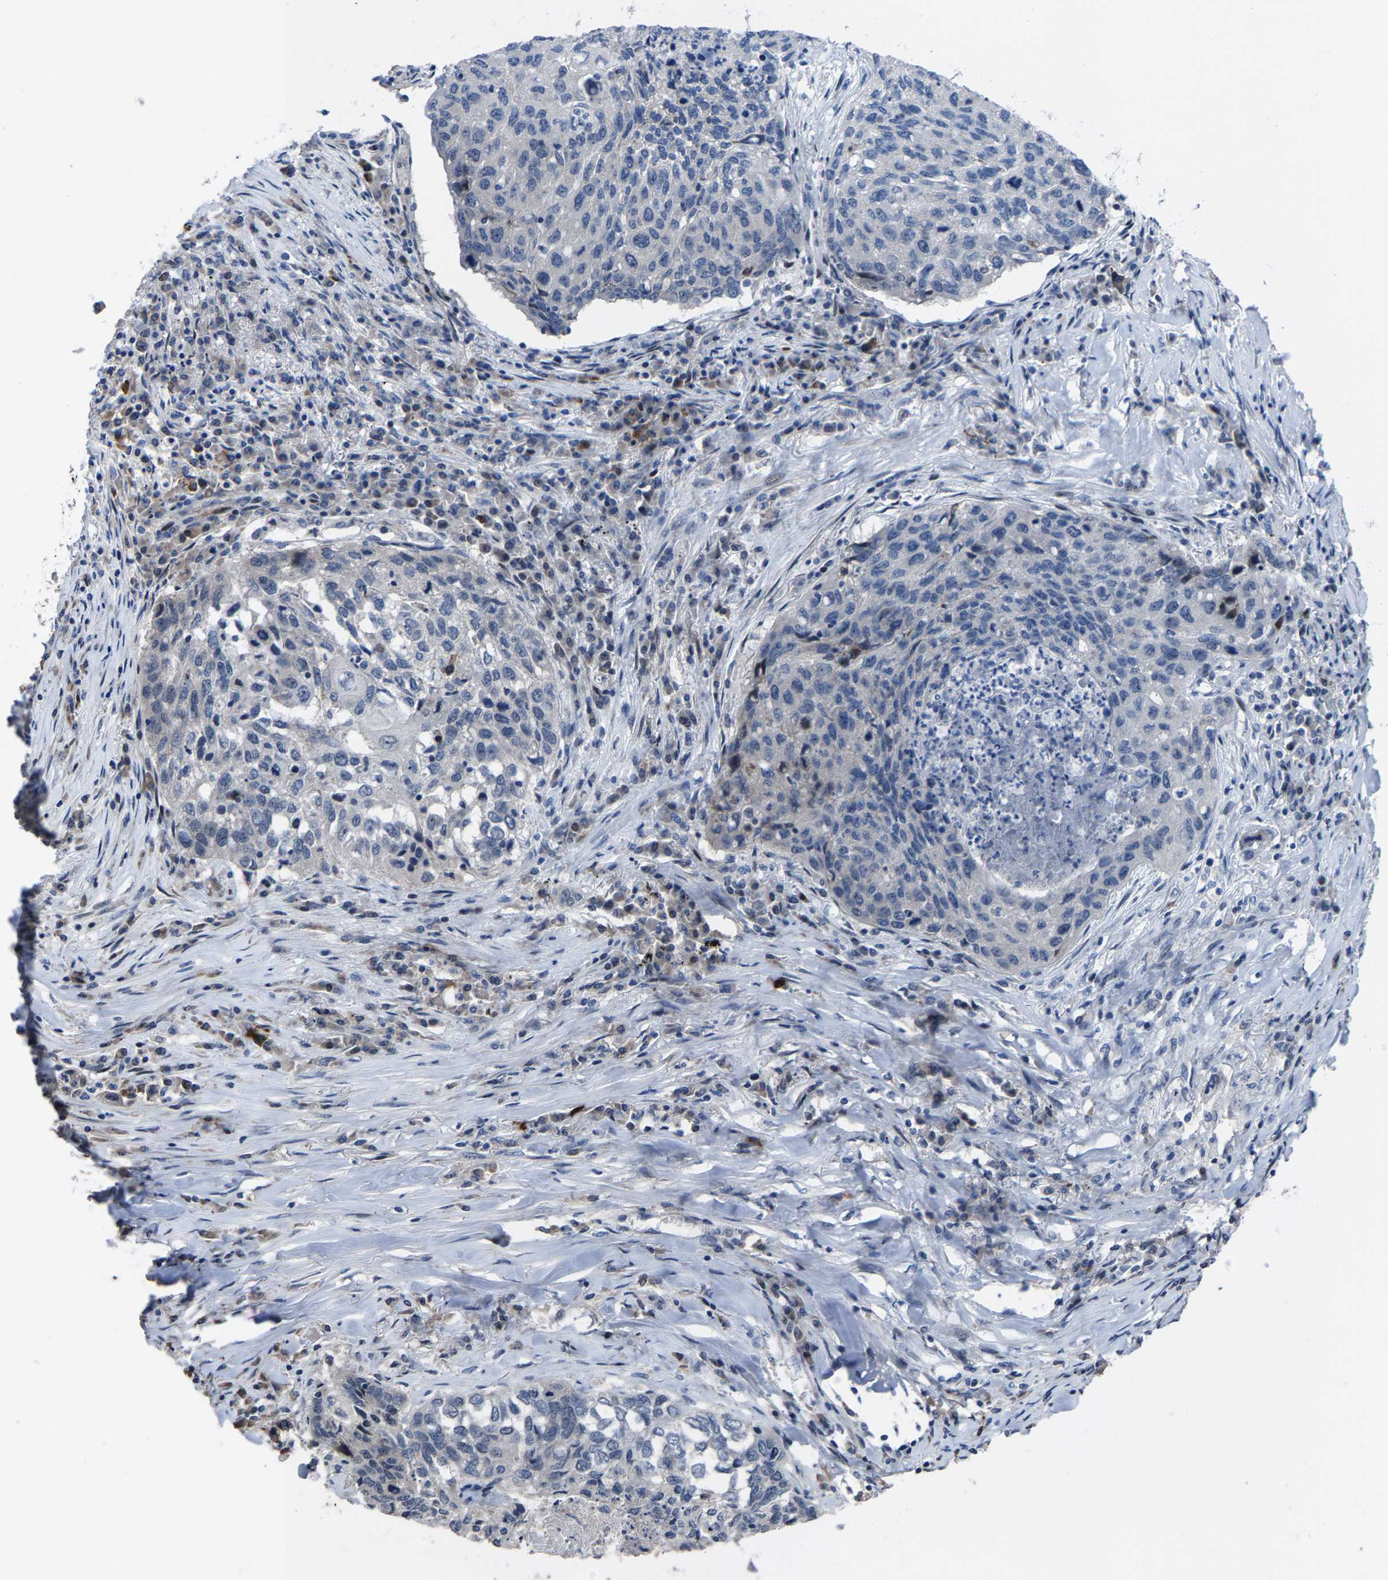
{"staining": {"intensity": "negative", "quantity": "none", "location": "none"}, "tissue": "lung cancer", "cell_type": "Tumor cells", "image_type": "cancer", "snomed": [{"axis": "morphology", "description": "Squamous cell carcinoma, NOS"}, {"axis": "topography", "description": "Lung"}], "caption": "Lung cancer (squamous cell carcinoma) was stained to show a protein in brown. There is no significant positivity in tumor cells.", "gene": "HAUS6", "patient": {"sex": "female", "age": 63}}